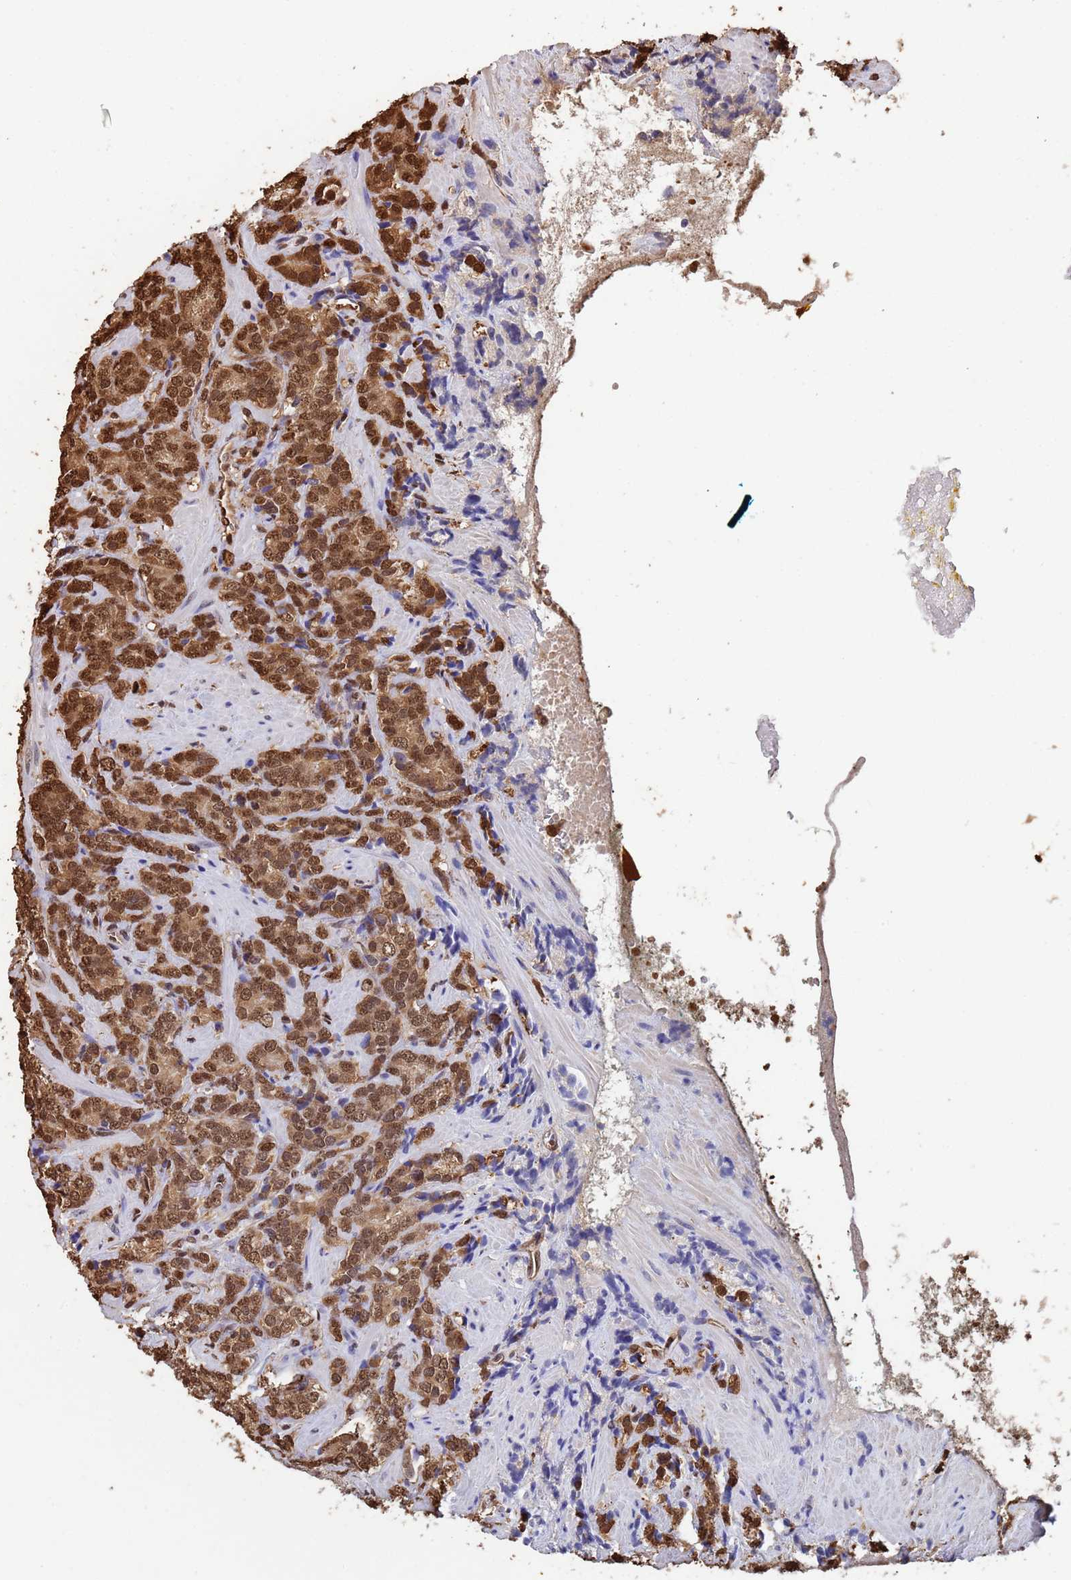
{"staining": {"intensity": "moderate", "quantity": ">75%", "location": "cytoplasmic/membranous,nuclear"}, "tissue": "prostate cancer", "cell_type": "Tumor cells", "image_type": "cancer", "snomed": [{"axis": "morphology", "description": "Adenocarcinoma, High grade"}, {"axis": "topography", "description": "Prostate"}], "caption": "Brown immunohistochemical staining in prostate high-grade adenocarcinoma reveals moderate cytoplasmic/membranous and nuclear expression in approximately >75% of tumor cells.", "gene": "SUMO4", "patient": {"sex": "male", "age": 64}}